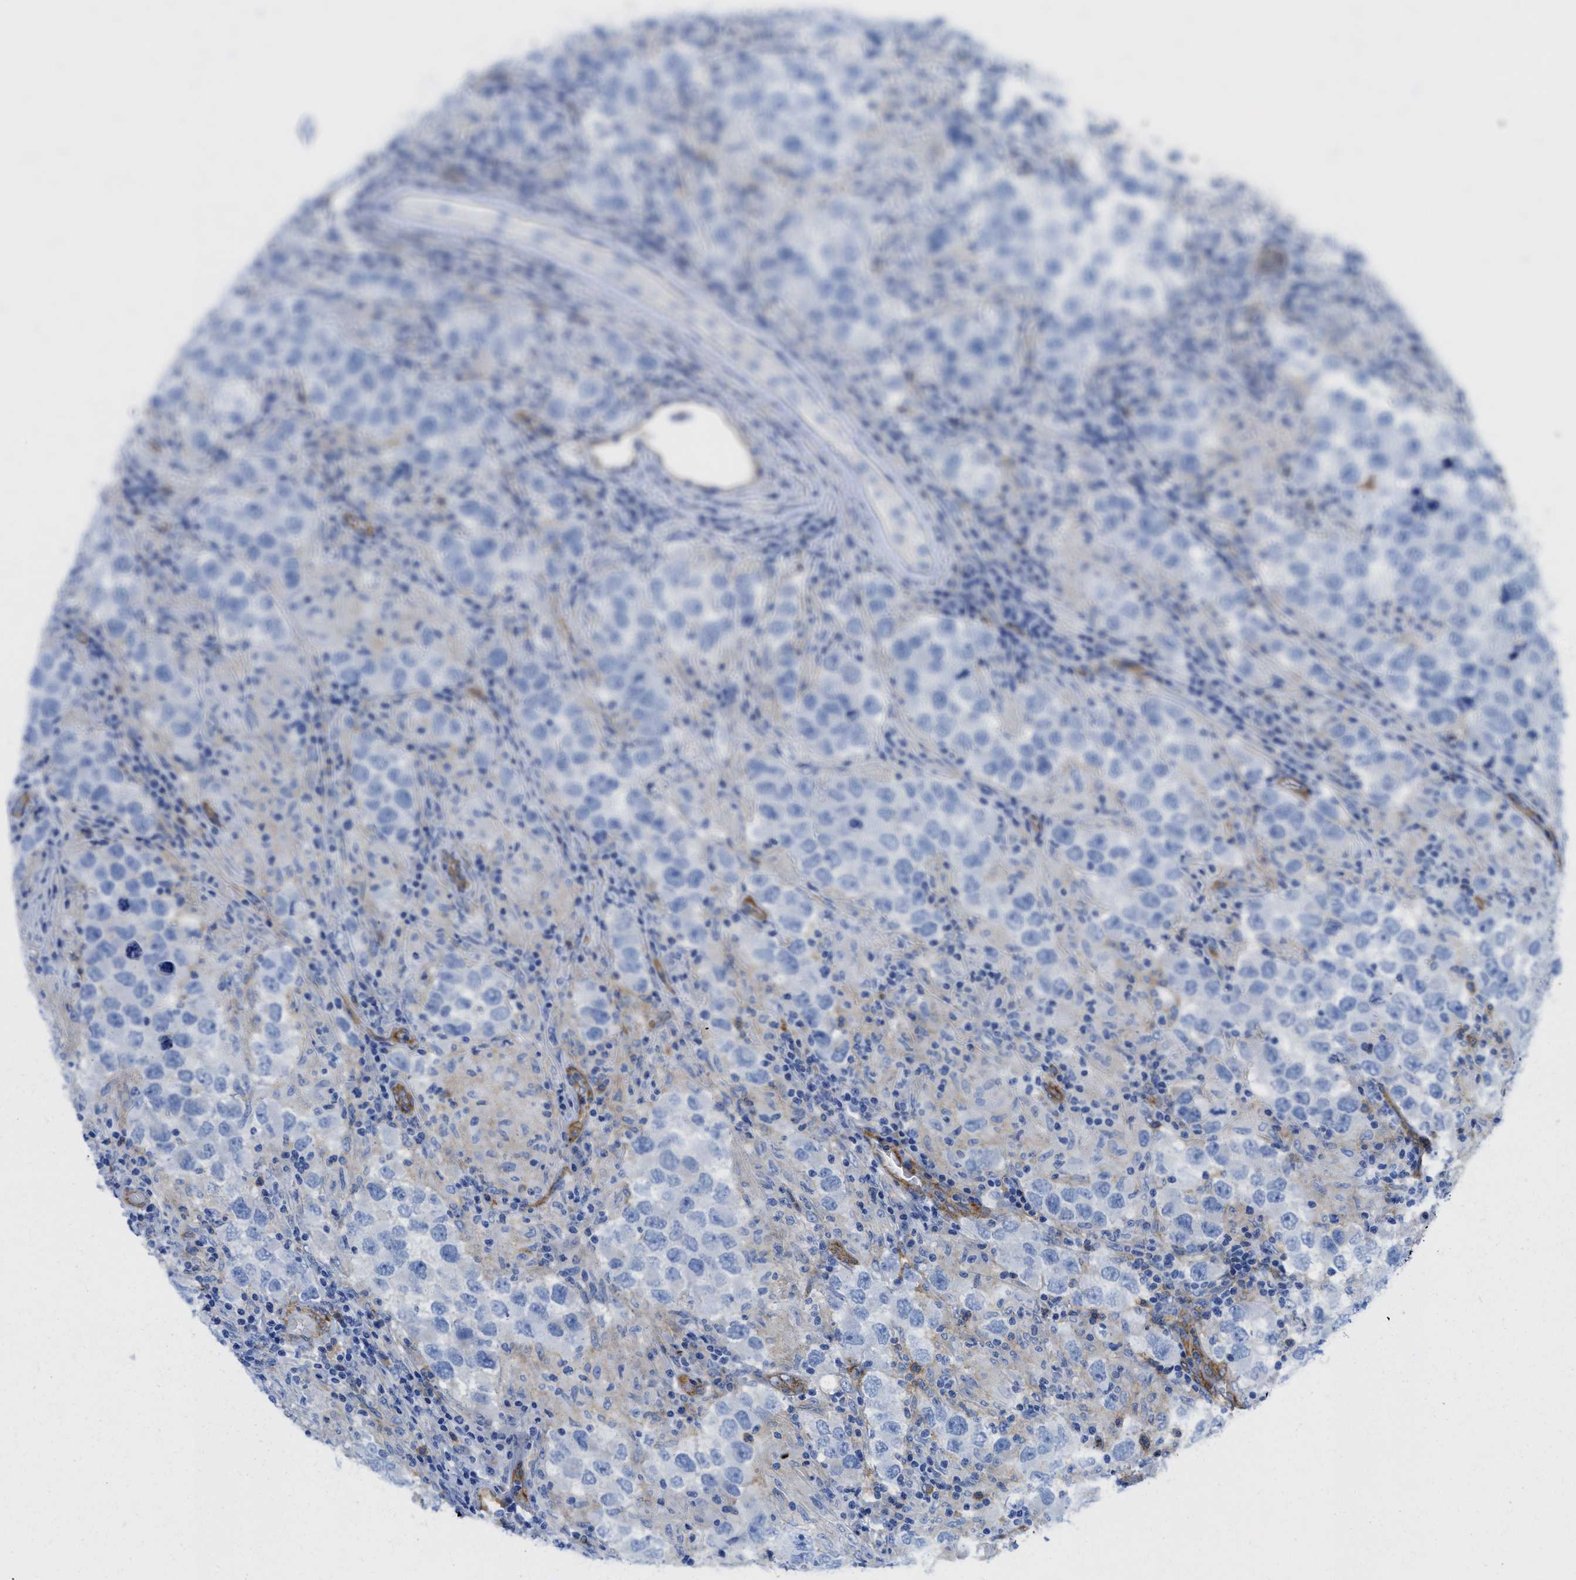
{"staining": {"intensity": "negative", "quantity": "none", "location": "none"}, "tissue": "testis cancer", "cell_type": "Tumor cells", "image_type": "cancer", "snomed": [{"axis": "morphology", "description": "Carcinoma, Embryonal, NOS"}, {"axis": "topography", "description": "Testis"}], "caption": "There is no significant staining in tumor cells of testis embryonal carcinoma.", "gene": "HIP1", "patient": {"sex": "male", "age": 21}}